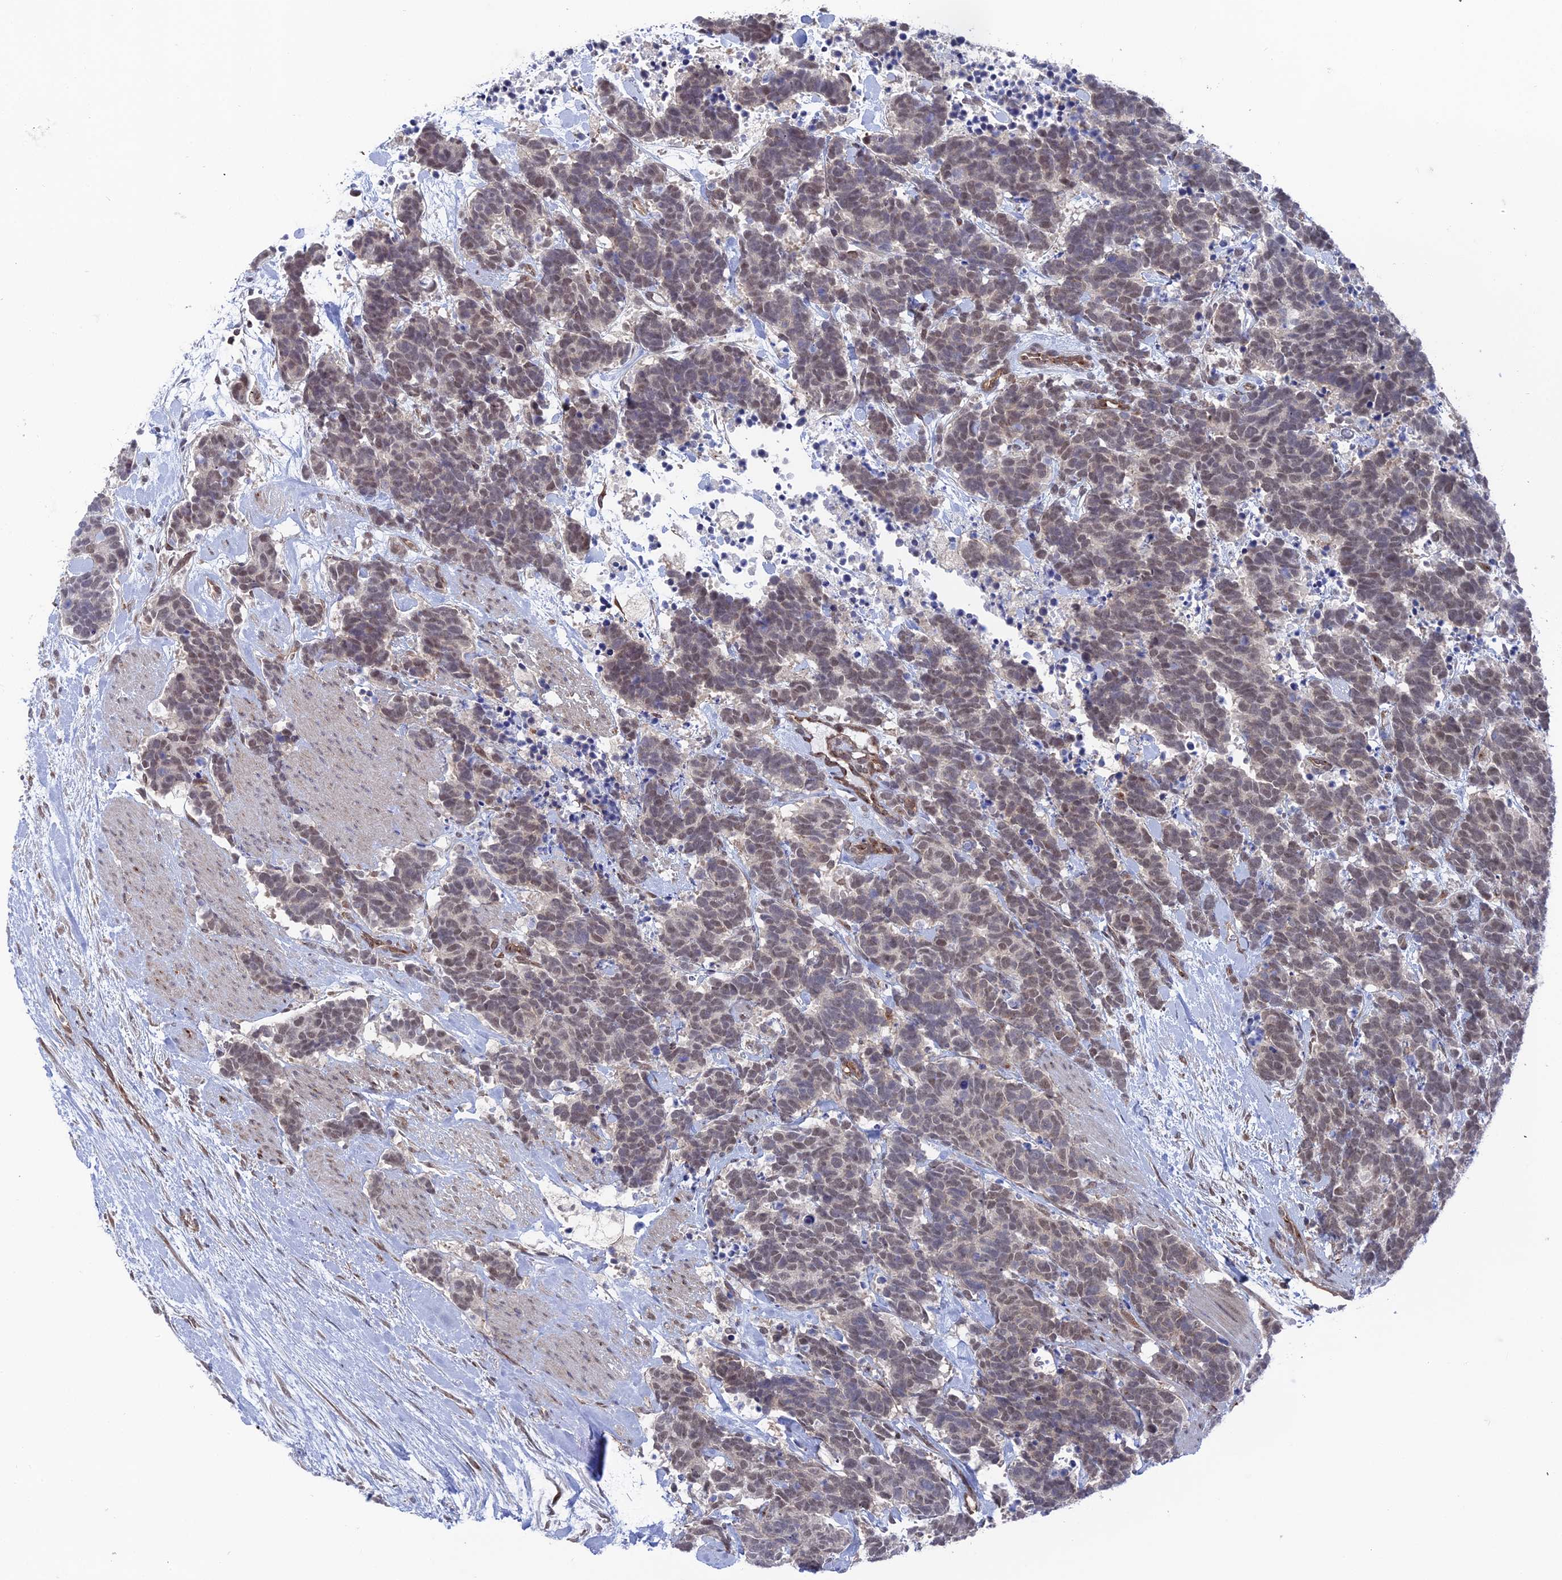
{"staining": {"intensity": "weak", "quantity": ">75%", "location": "nuclear"}, "tissue": "carcinoid", "cell_type": "Tumor cells", "image_type": "cancer", "snomed": [{"axis": "morphology", "description": "Carcinoma, NOS"}, {"axis": "morphology", "description": "Carcinoid, malignant, NOS"}, {"axis": "topography", "description": "Prostate"}], "caption": "High-power microscopy captured an IHC micrograph of carcinoid, revealing weak nuclear expression in about >75% of tumor cells.", "gene": "FHIP2A", "patient": {"sex": "male", "age": 57}}